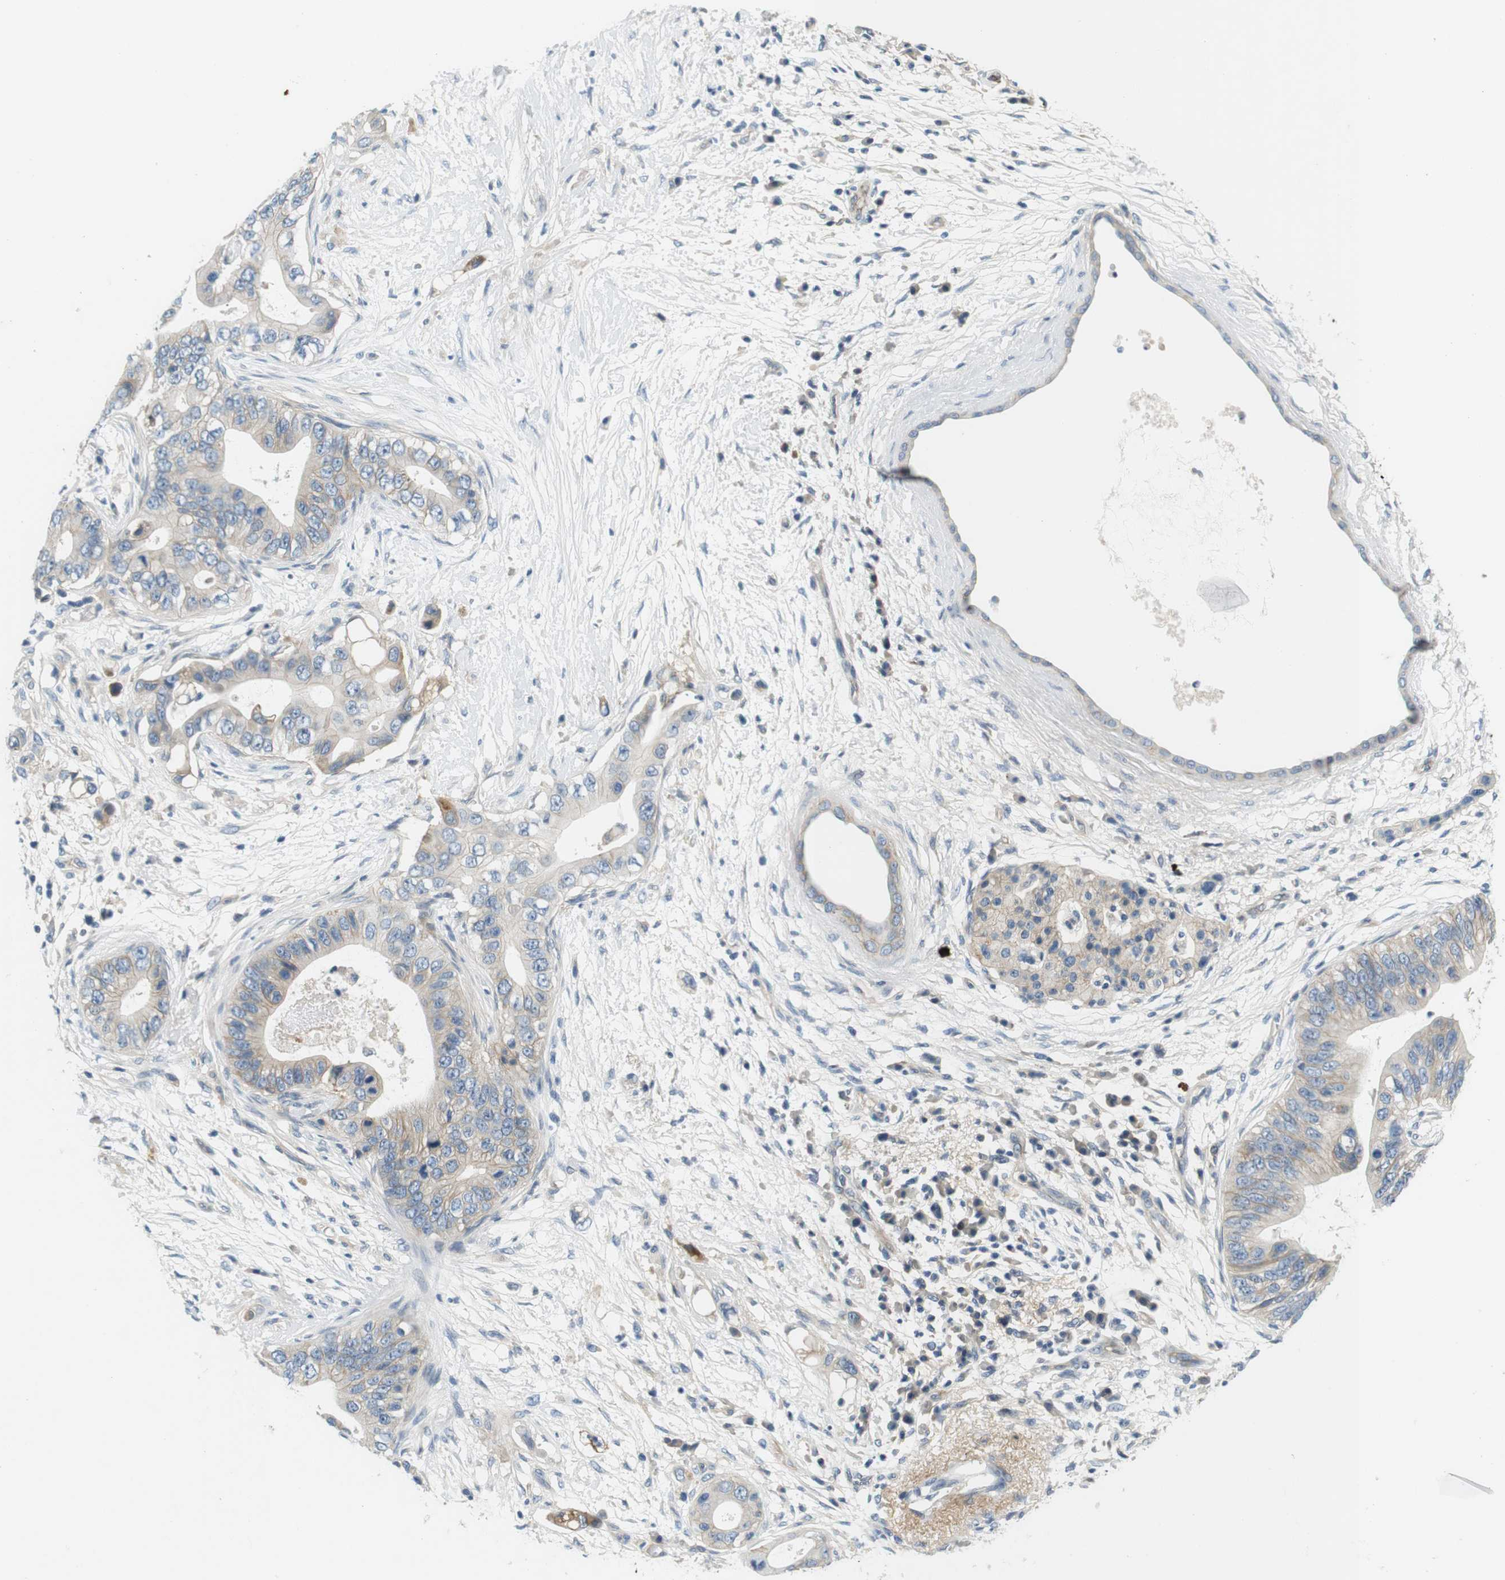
{"staining": {"intensity": "weak", "quantity": "<25%", "location": "cytoplasmic/membranous"}, "tissue": "pancreatic cancer", "cell_type": "Tumor cells", "image_type": "cancer", "snomed": [{"axis": "morphology", "description": "Adenocarcinoma, NOS"}, {"axis": "topography", "description": "Pancreas"}], "caption": "A micrograph of human adenocarcinoma (pancreatic) is negative for staining in tumor cells. (IHC, brightfield microscopy, high magnification).", "gene": "SLC30A1", "patient": {"sex": "male", "age": 77}}